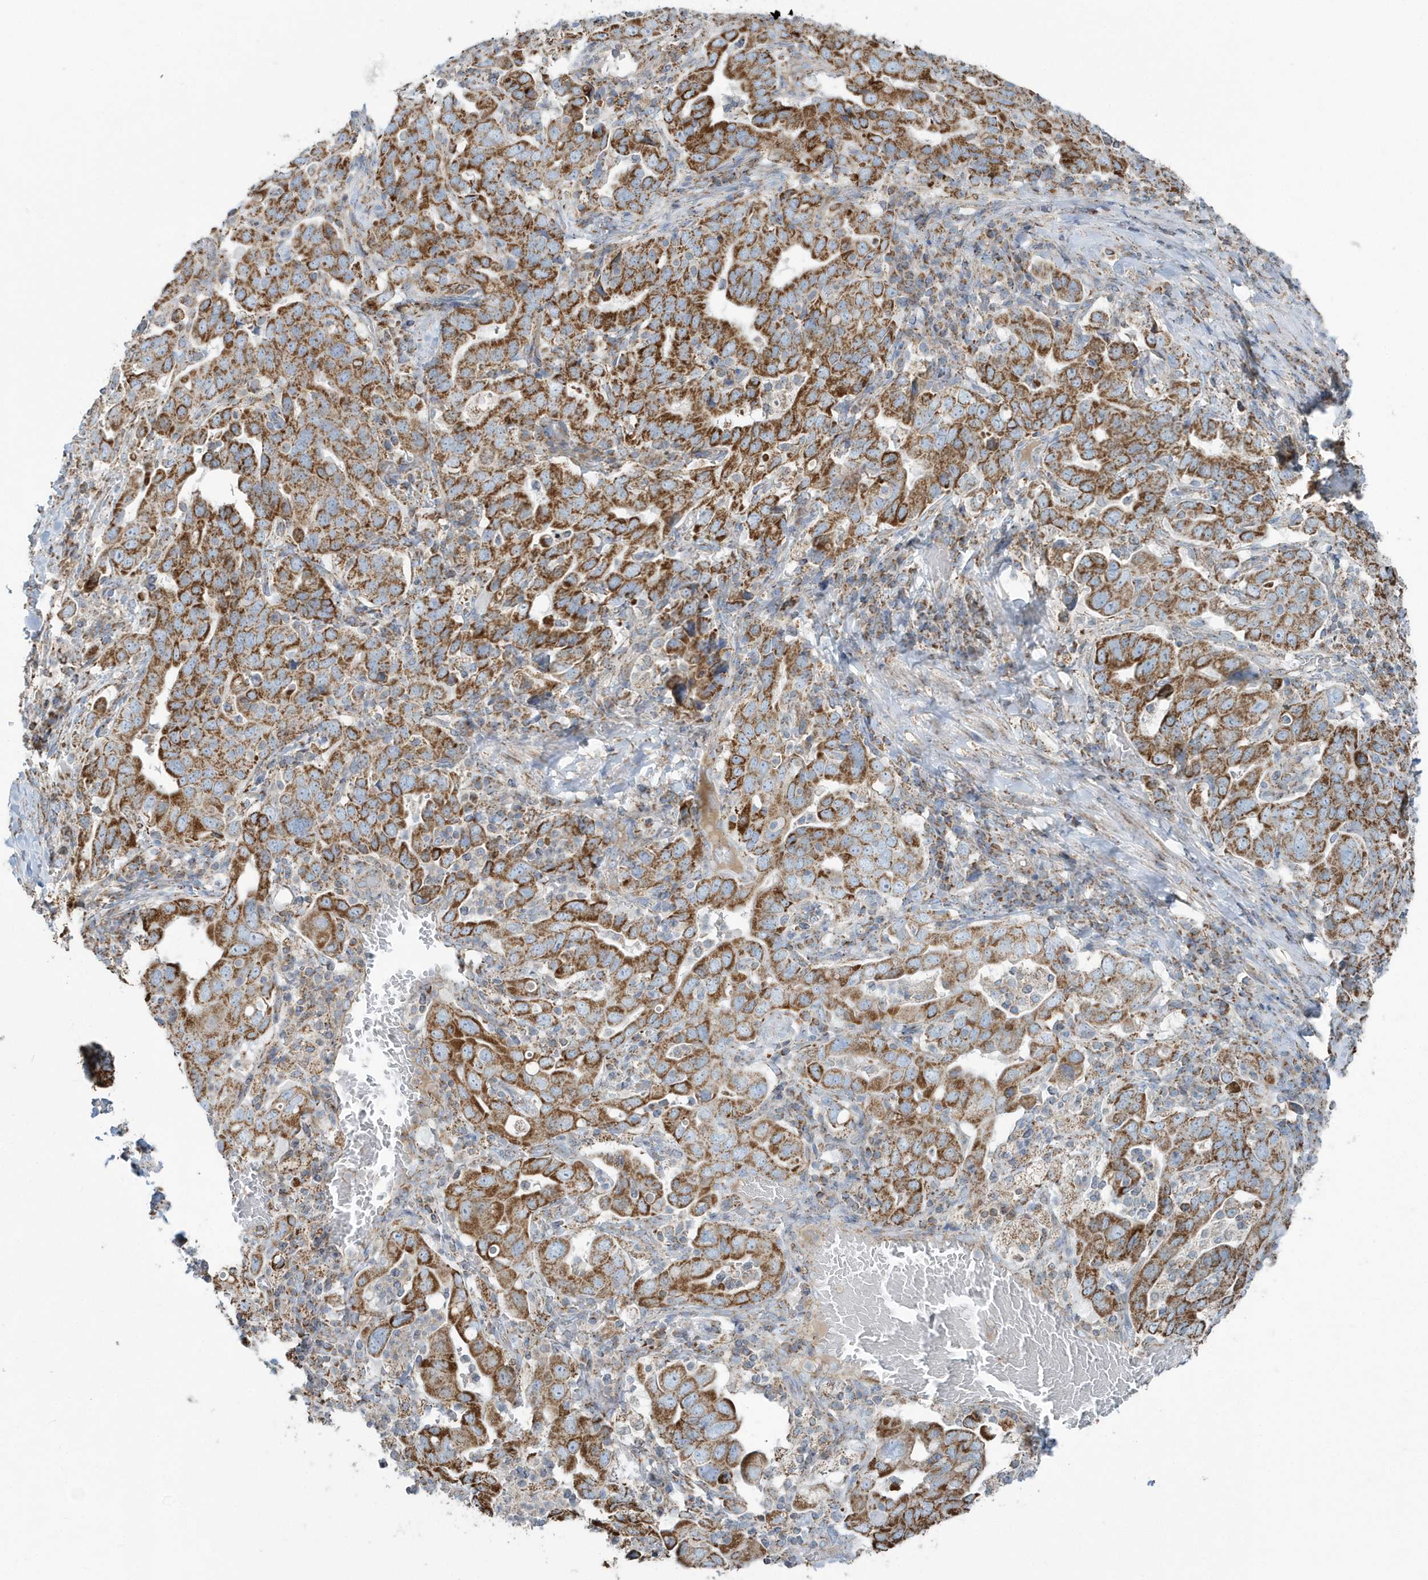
{"staining": {"intensity": "strong", "quantity": ">75%", "location": "cytoplasmic/membranous"}, "tissue": "stomach cancer", "cell_type": "Tumor cells", "image_type": "cancer", "snomed": [{"axis": "morphology", "description": "Adenocarcinoma, NOS"}, {"axis": "topography", "description": "Stomach, upper"}], "caption": "Immunohistochemistry image of neoplastic tissue: adenocarcinoma (stomach) stained using IHC shows high levels of strong protein expression localized specifically in the cytoplasmic/membranous of tumor cells, appearing as a cytoplasmic/membranous brown color.", "gene": "RAB11FIP3", "patient": {"sex": "male", "age": 62}}